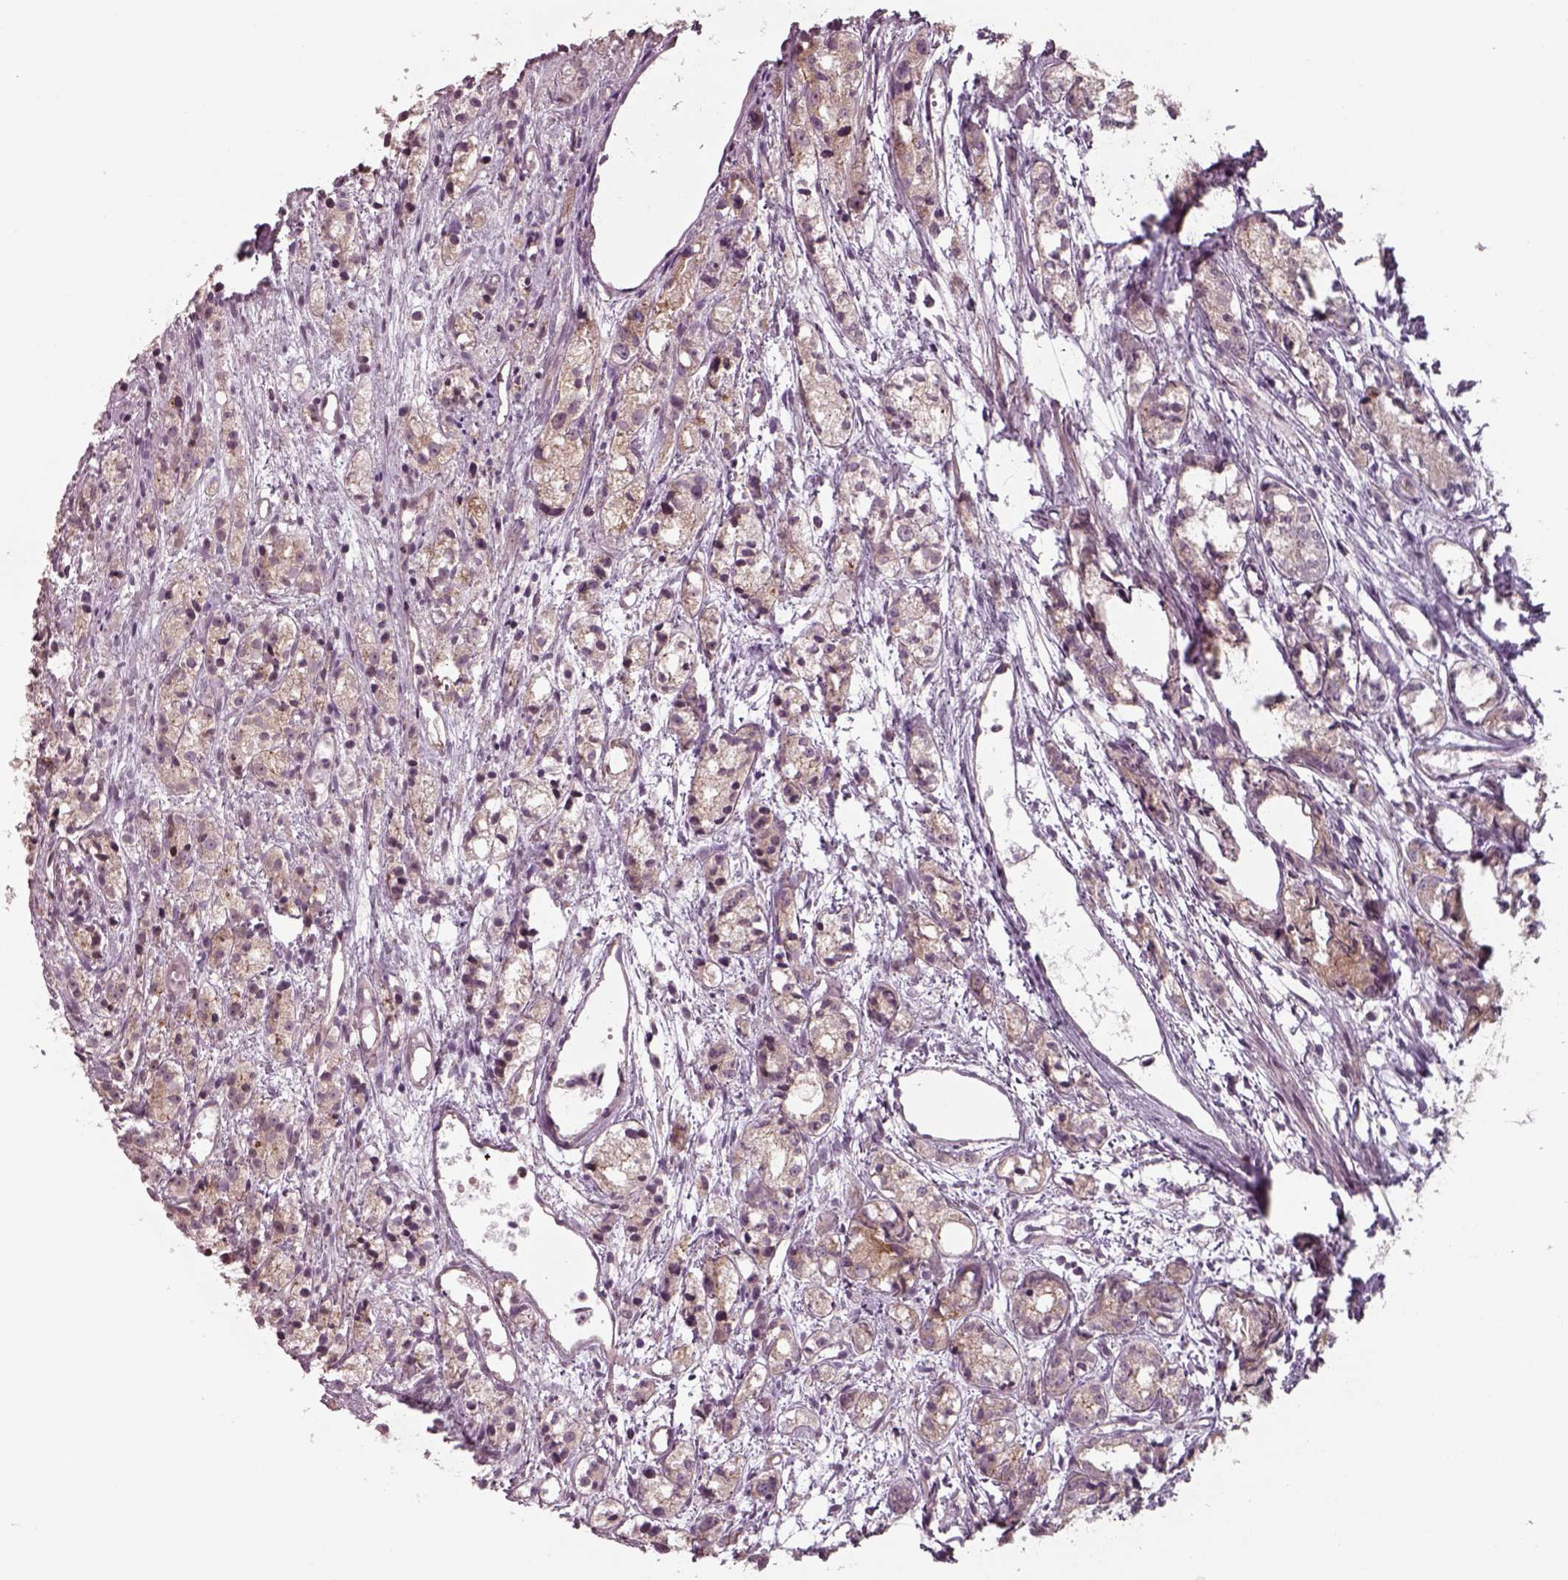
{"staining": {"intensity": "weak", "quantity": ">75%", "location": "cytoplasmic/membranous"}, "tissue": "prostate cancer", "cell_type": "Tumor cells", "image_type": "cancer", "snomed": [{"axis": "morphology", "description": "Adenocarcinoma, Medium grade"}, {"axis": "topography", "description": "Prostate"}], "caption": "Protein staining of prostate cancer tissue displays weak cytoplasmic/membranous positivity in approximately >75% of tumor cells. The protein of interest is stained brown, and the nuclei are stained in blue (DAB IHC with brightfield microscopy, high magnification).", "gene": "CHMP3", "patient": {"sex": "male", "age": 74}}